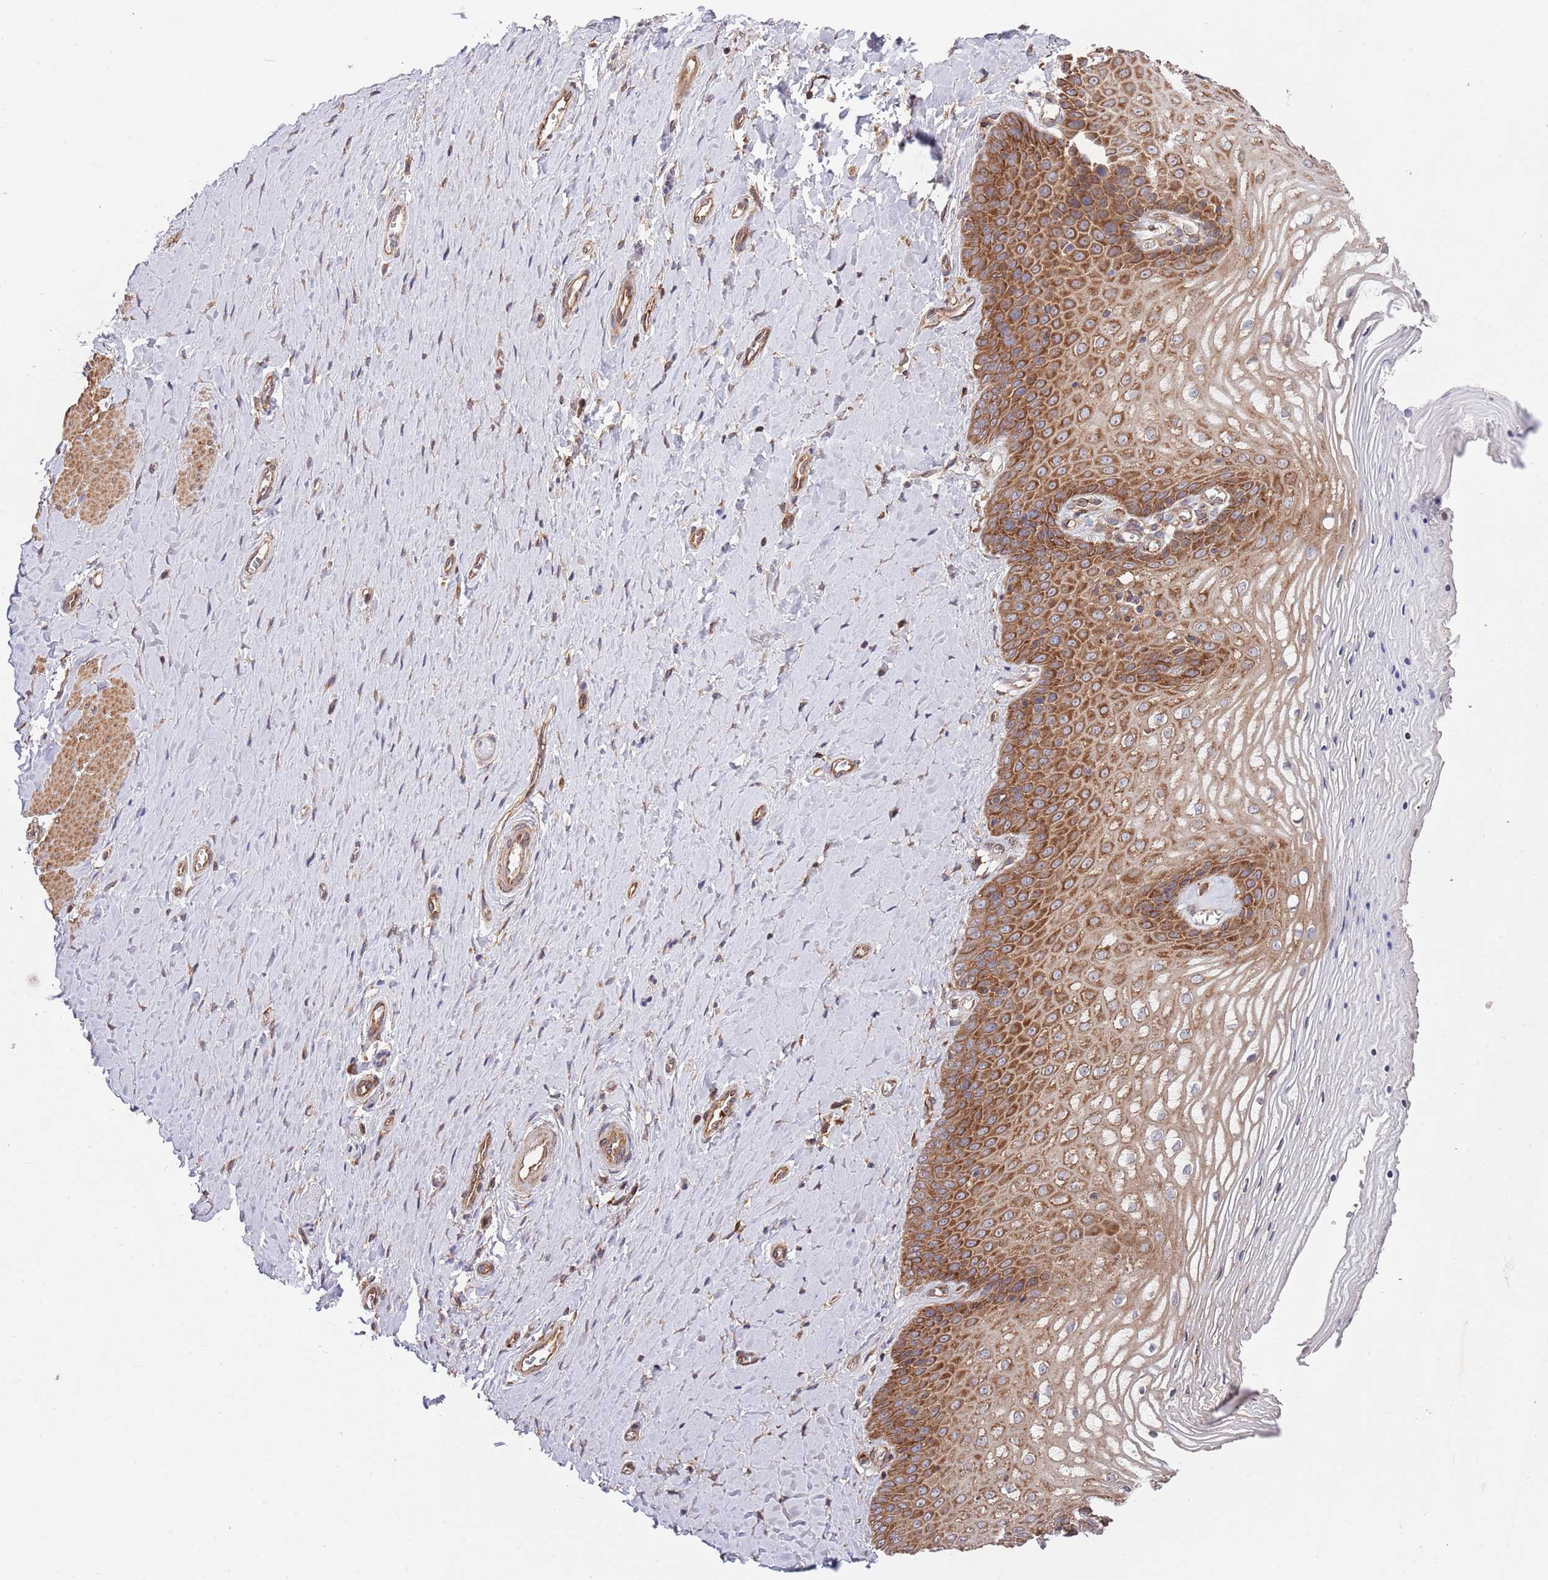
{"staining": {"intensity": "strong", "quantity": "25%-75%", "location": "cytoplasmic/membranous"}, "tissue": "vagina", "cell_type": "Squamous epithelial cells", "image_type": "normal", "snomed": [{"axis": "morphology", "description": "Normal tissue, NOS"}, {"axis": "topography", "description": "Vagina"}], "caption": "Strong cytoplasmic/membranous staining is appreciated in approximately 25%-75% of squamous epithelial cells in unremarkable vagina. The protein is shown in brown color, while the nuclei are stained blue.", "gene": "RNF19B", "patient": {"sex": "female", "age": 65}}